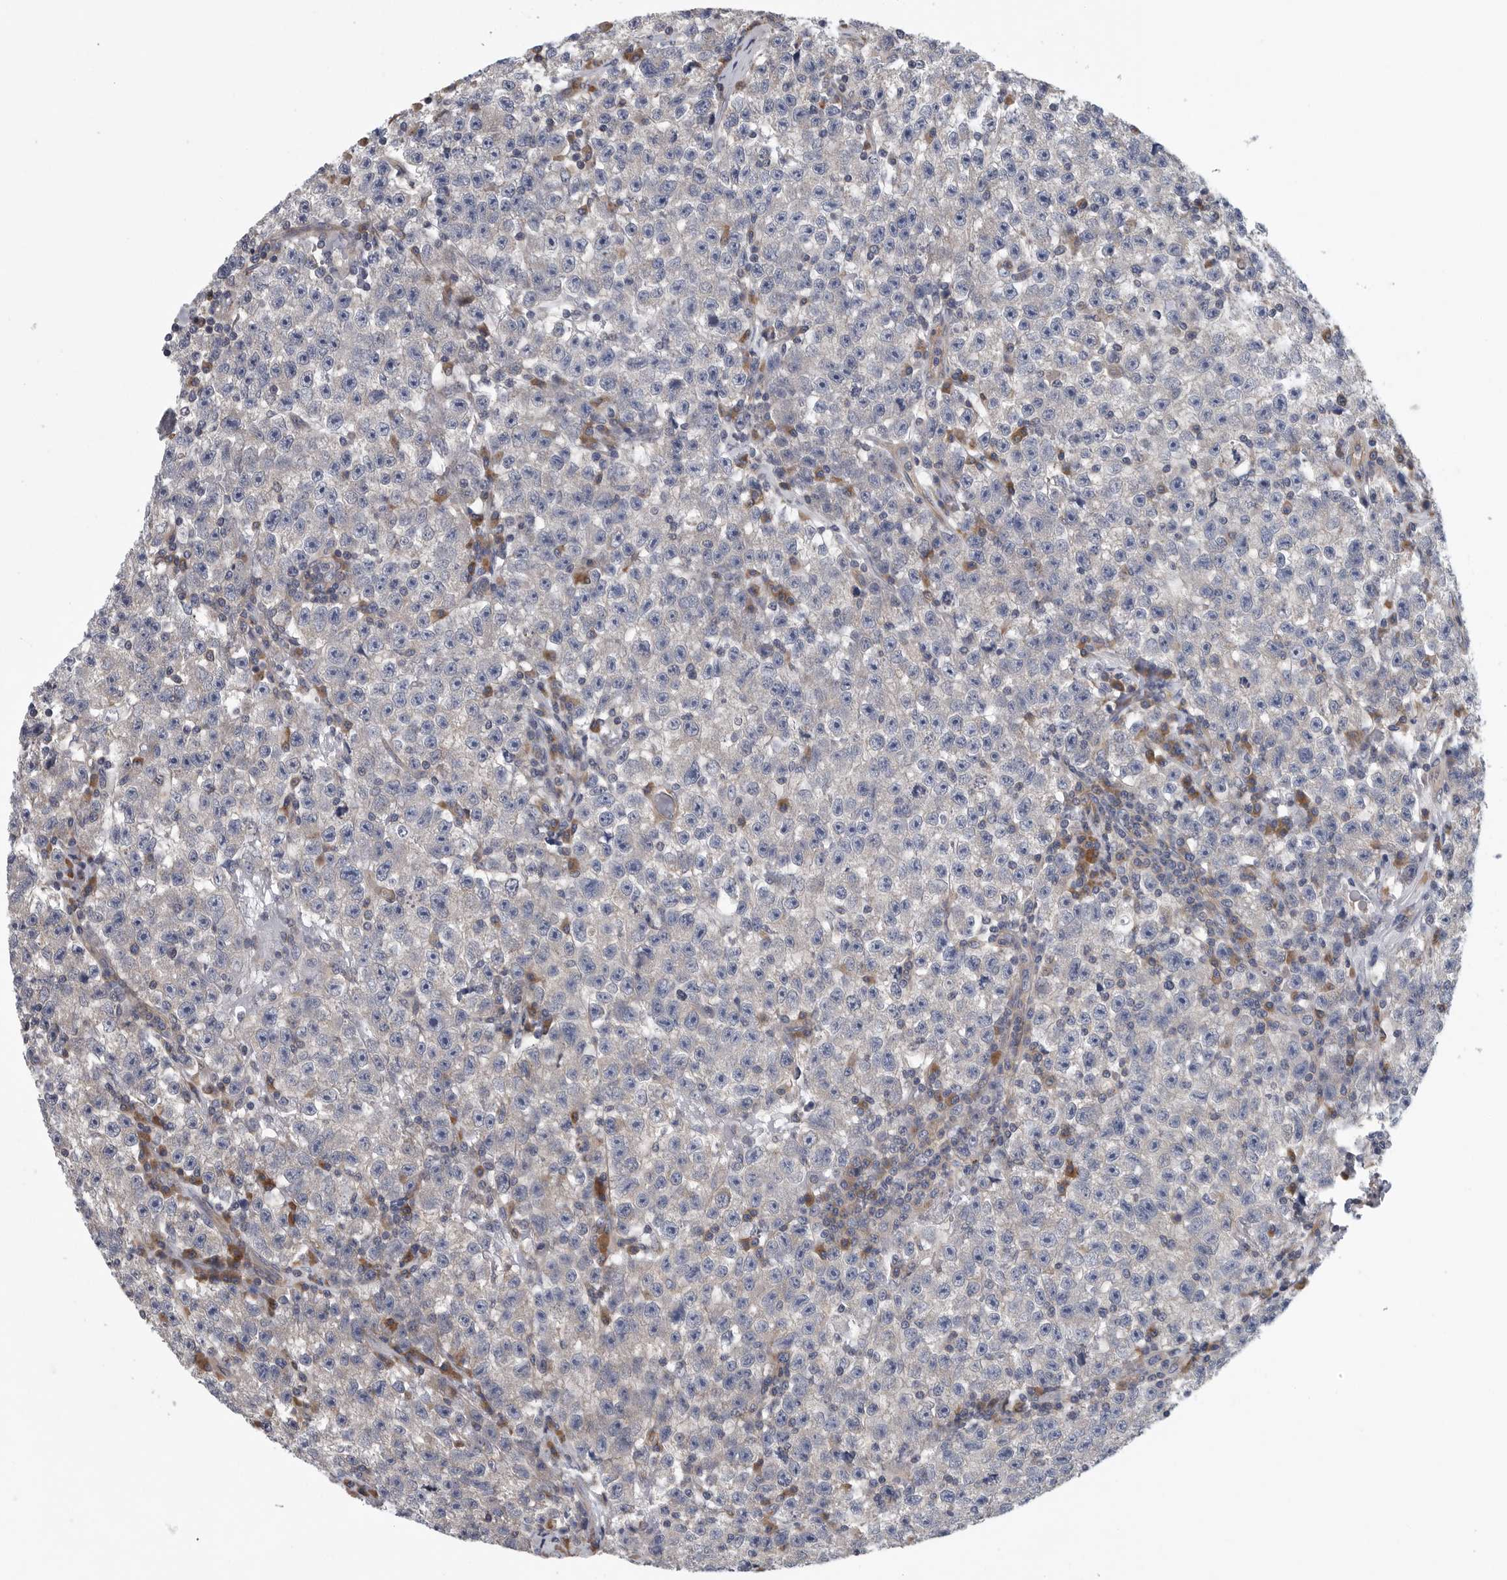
{"staining": {"intensity": "negative", "quantity": "none", "location": "none"}, "tissue": "testis cancer", "cell_type": "Tumor cells", "image_type": "cancer", "snomed": [{"axis": "morphology", "description": "Seminoma, NOS"}, {"axis": "topography", "description": "Testis"}], "caption": "Immunohistochemical staining of human testis cancer exhibits no significant staining in tumor cells.", "gene": "OXR1", "patient": {"sex": "male", "age": 22}}